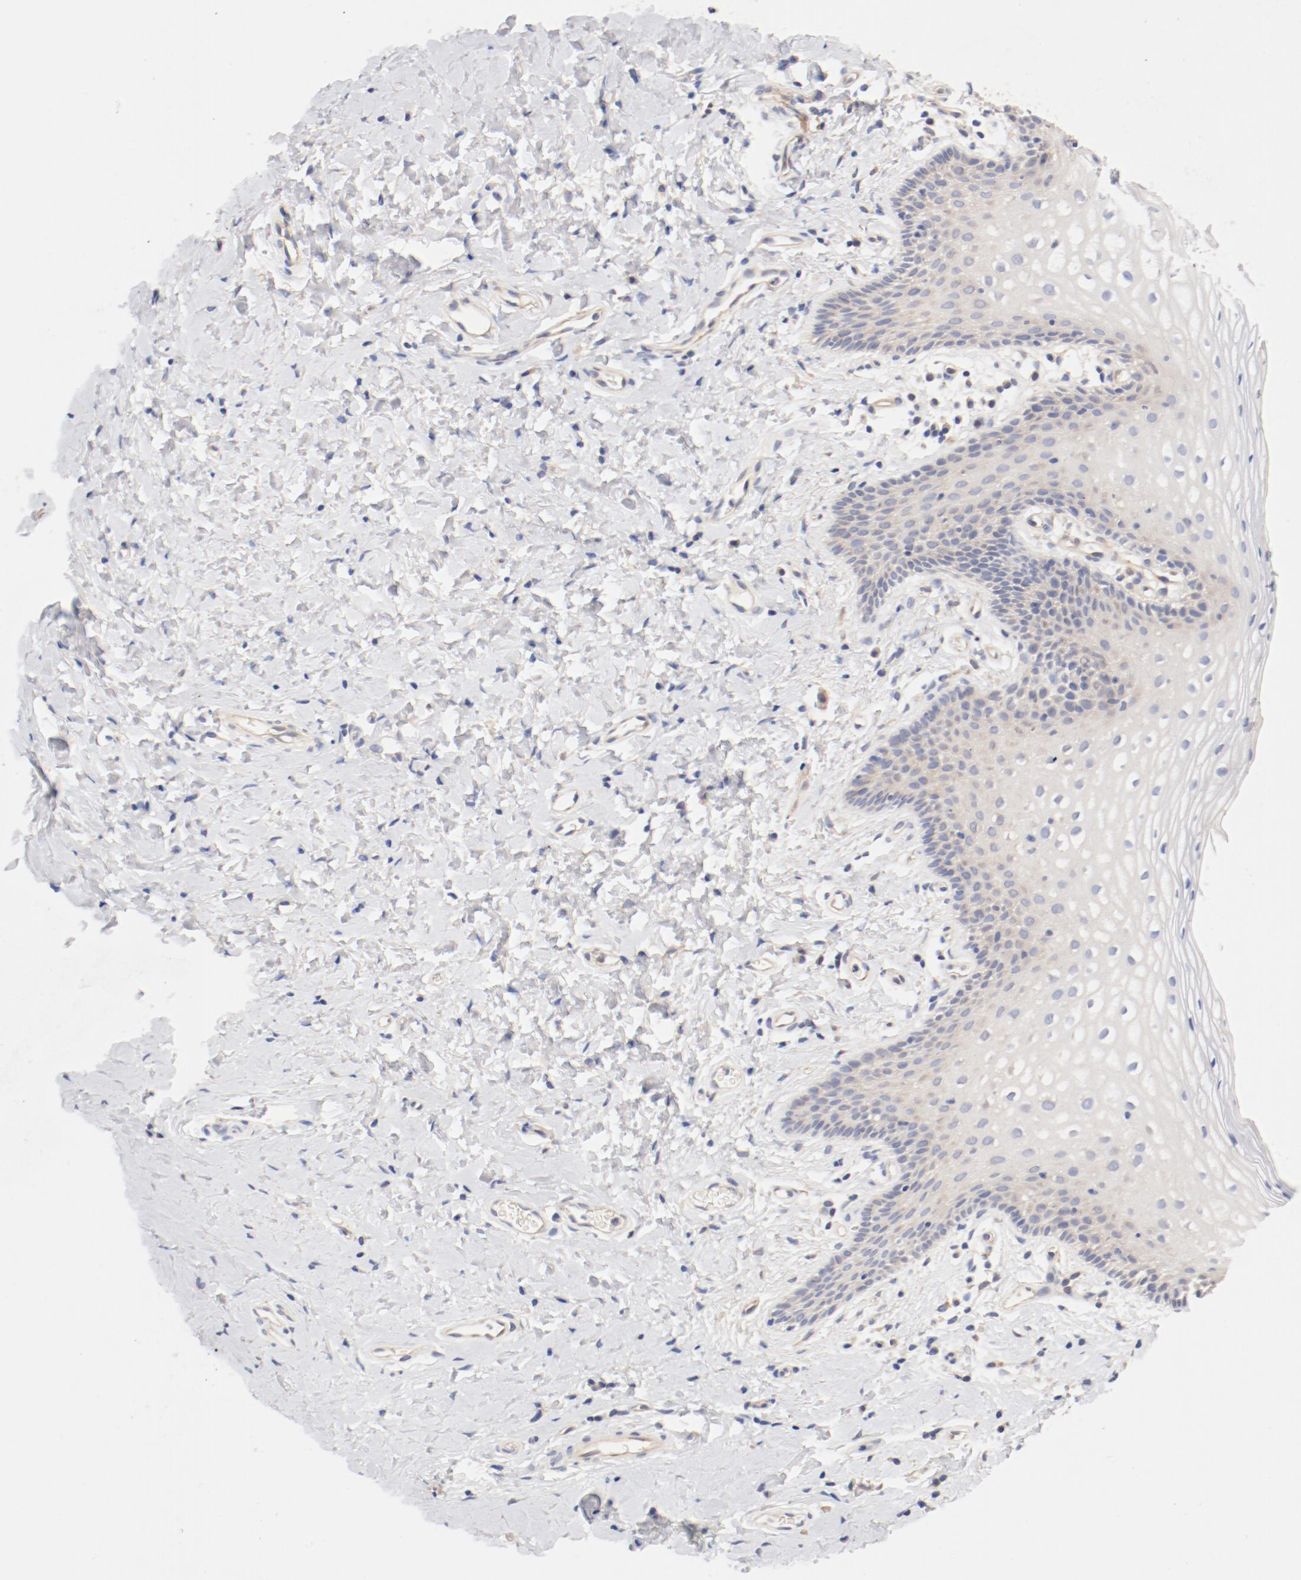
{"staining": {"intensity": "weak", "quantity": "25%-75%", "location": "cytoplasmic/membranous"}, "tissue": "vagina", "cell_type": "Squamous epithelial cells", "image_type": "normal", "snomed": [{"axis": "morphology", "description": "Normal tissue, NOS"}, {"axis": "topography", "description": "Vagina"}], "caption": "Immunohistochemical staining of normal vagina displays low levels of weak cytoplasmic/membranous staining in about 25%-75% of squamous epithelial cells. (IHC, brightfield microscopy, high magnification).", "gene": "DYNC1H1", "patient": {"sex": "female", "age": 55}}